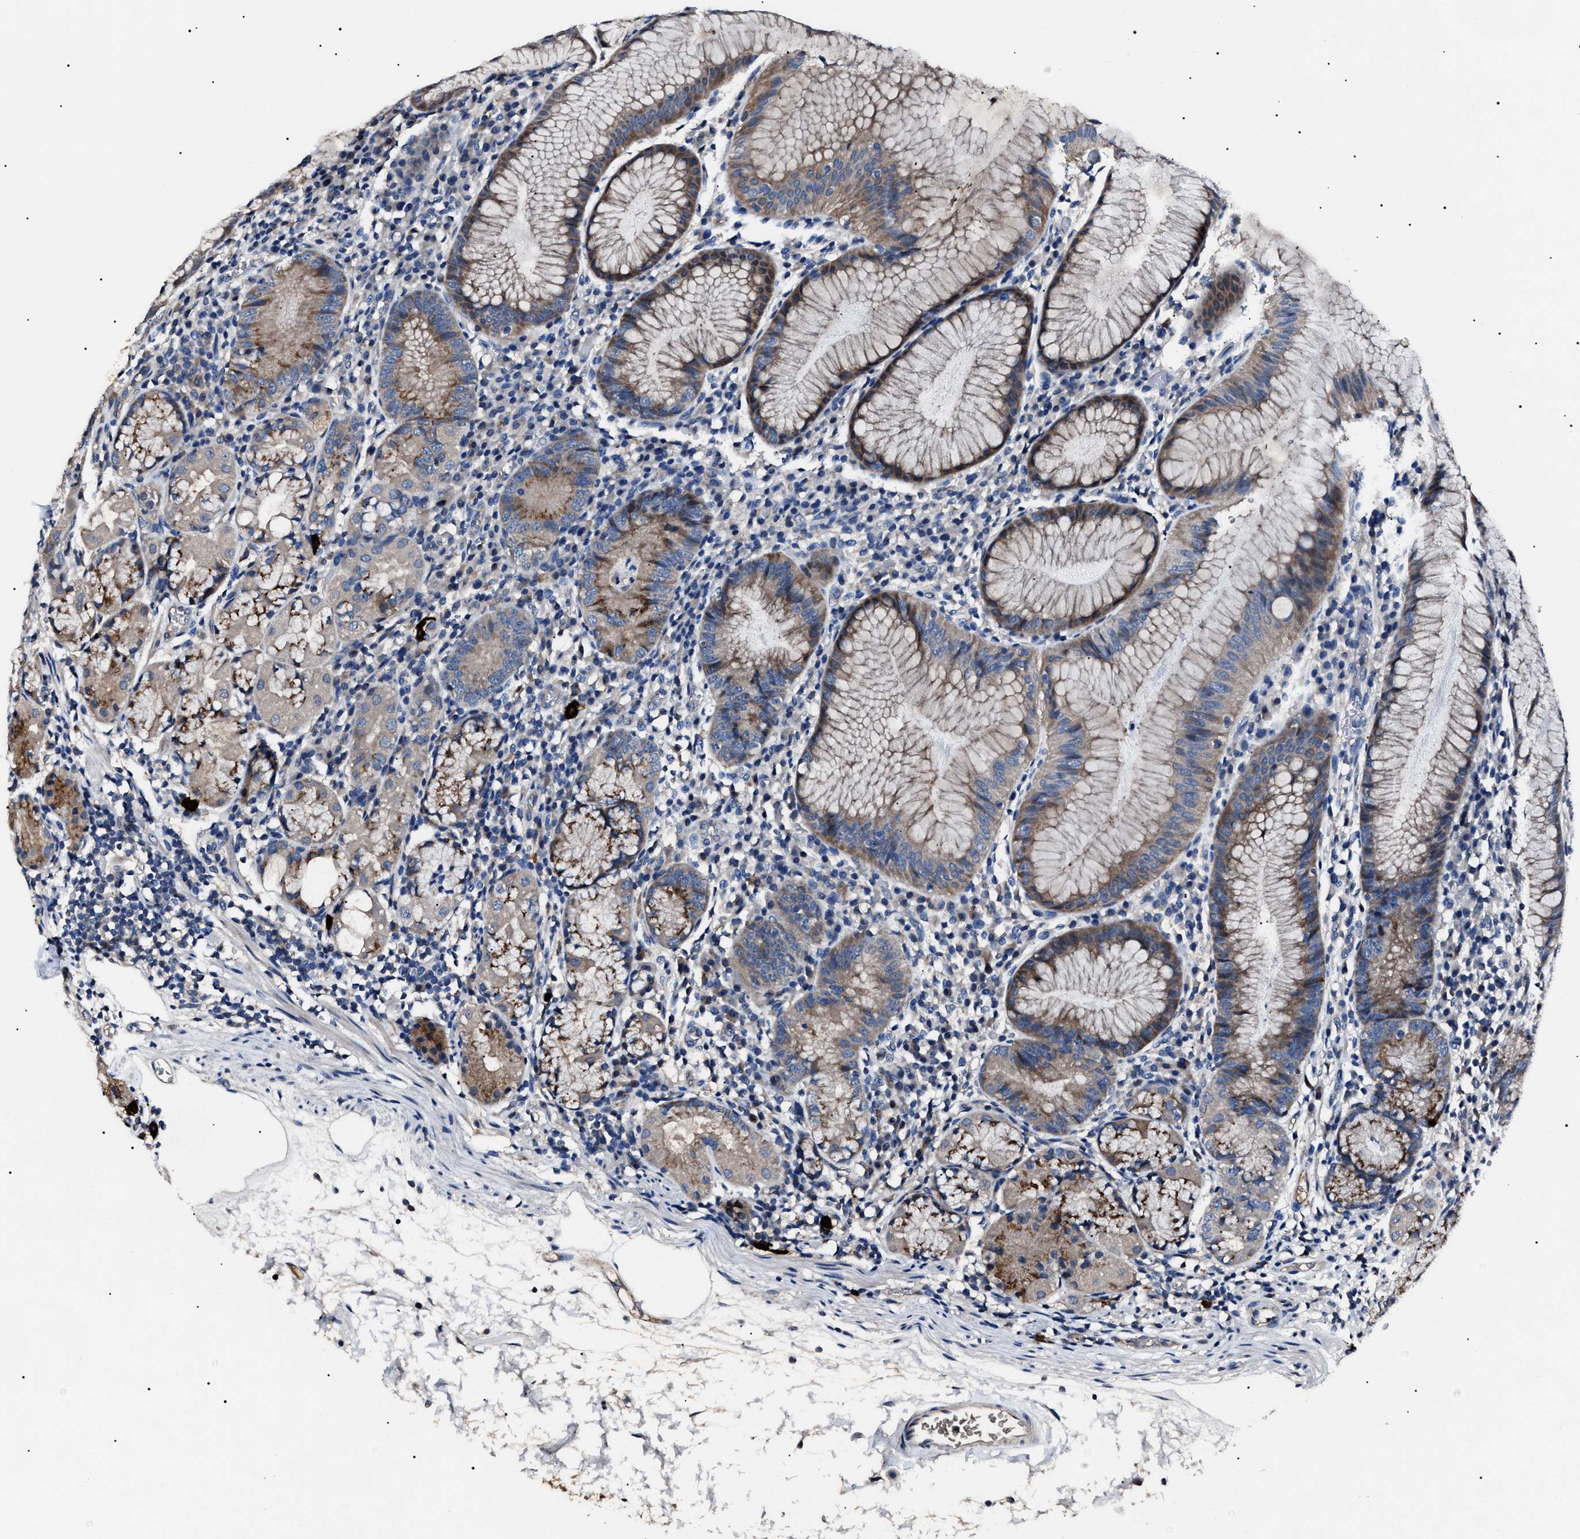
{"staining": {"intensity": "strong", "quantity": "<25%", "location": "cytoplasmic/membranous"}, "tissue": "stomach", "cell_type": "Glandular cells", "image_type": "normal", "snomed": [{"axis": "morphology", "description": "Normal tissue, NOS"}, {"axis": "topography", "description": "Stomach"}, {"axis": "topography", "description": "Stomach, lower"}], "caption": "Immunohistochemical staining of unremarkable stomach displays <25% levels of strong cytoplasmic/membranous protein expression in approximately <25% of glandular cells. The protein of interest is shown in brown color, while the nuclei are stained blue.", "gene": "IFT81", "patient": {"sex": "female", "age": 75}}